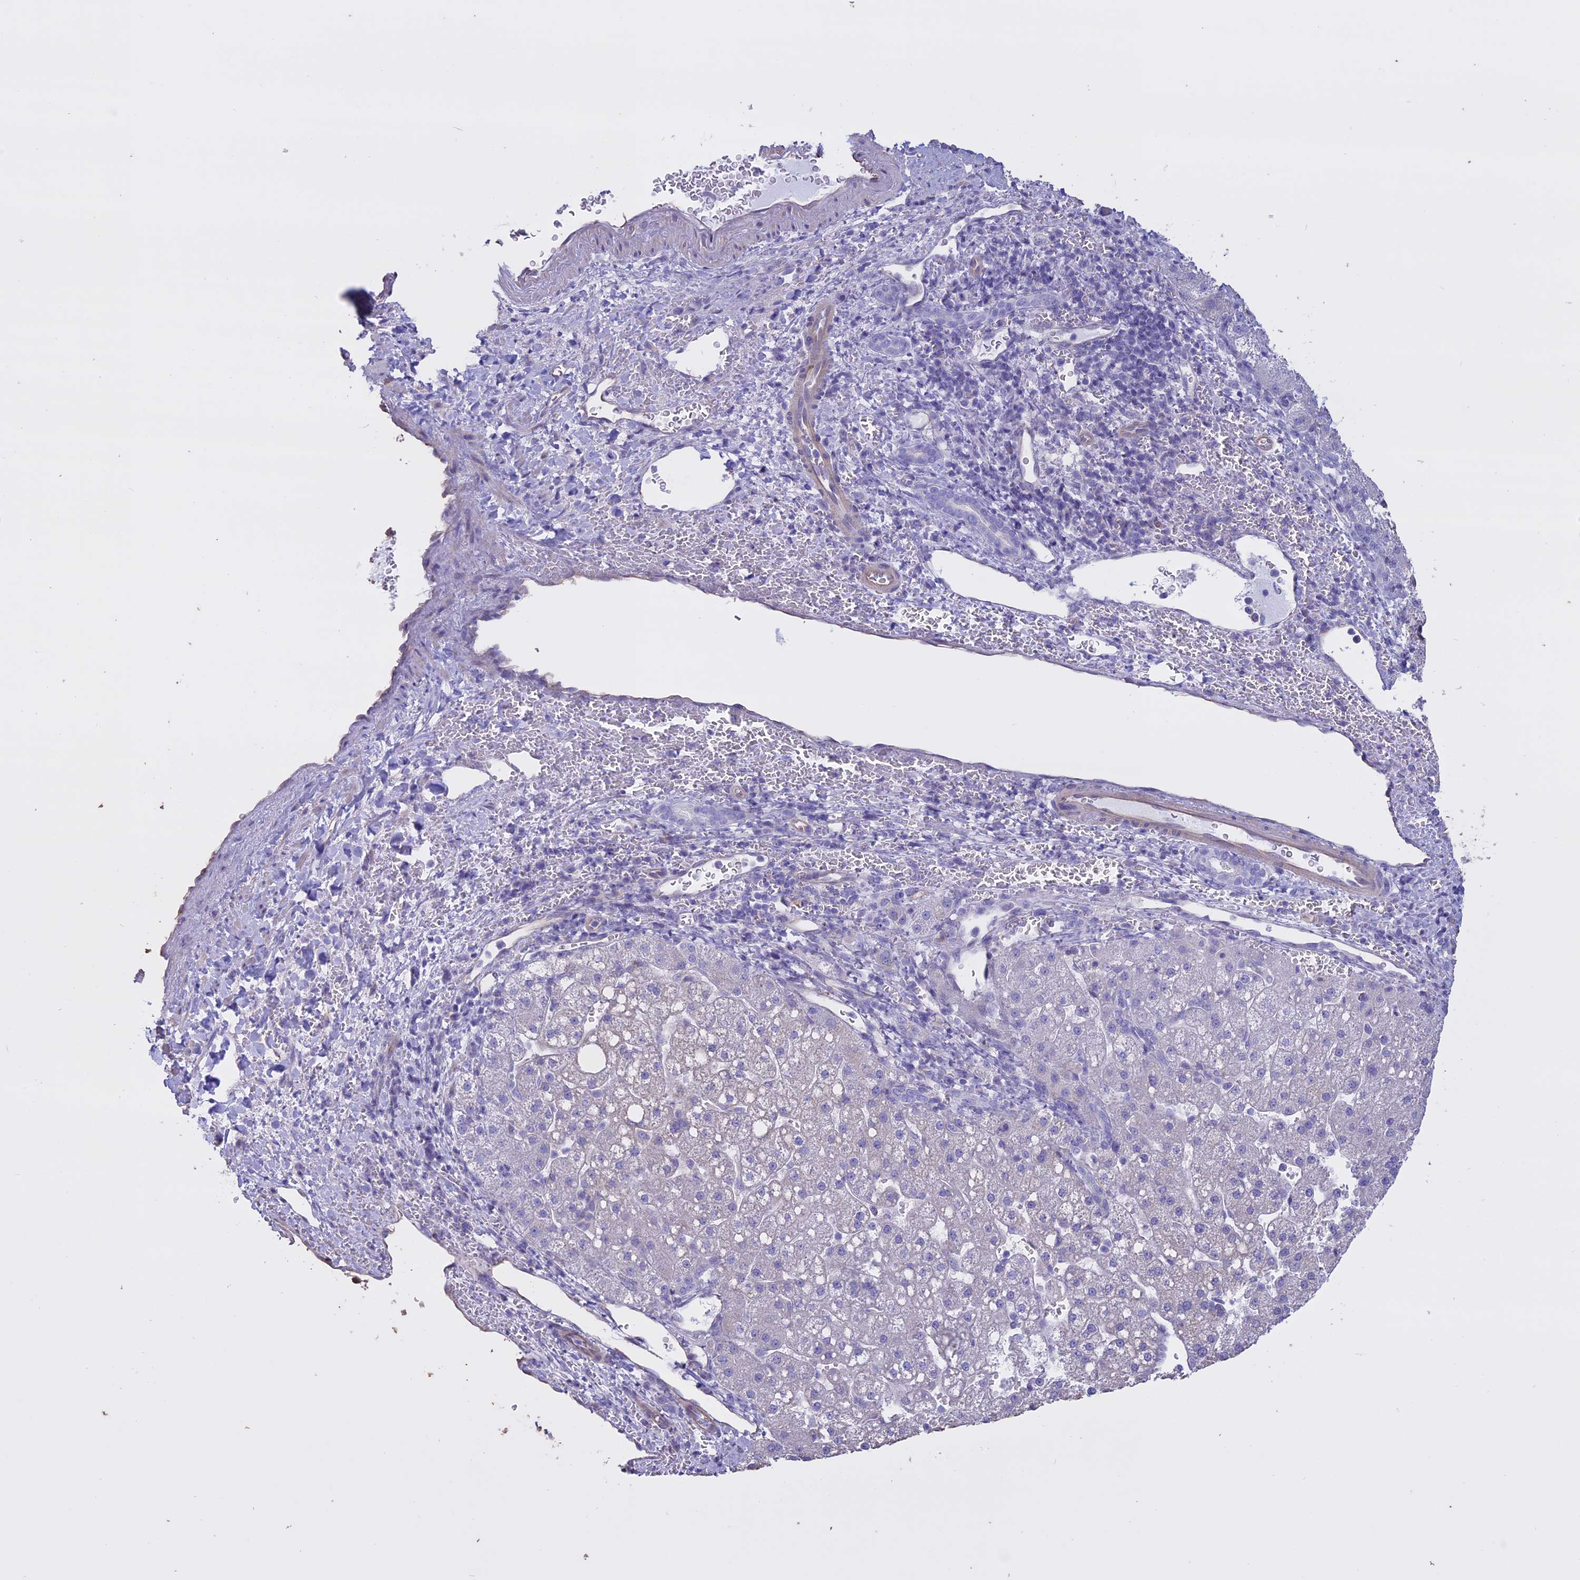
{"staining": {"intensity": "negative", "quantity": "none", "location": "none"}, "tissue": "liver cancer", "cell_type": "Tumor cells", "image_type": "cancer", "snomed": [{"axis": "morphology", "description": "Carcinoma, Hepatocellular, NOS"}, {"axis": "topography", "description": "Liver"}], "caption": "Micrograph shows no protein staining in tumor cells of liver hepatocellular carcinoma tissue. The staining was performed using DAB (3,3'-diaminobenzidine) to visualize the protein expression in brown, while the nuclei were stained in blue with hematoxylin (Magnification: 20x).", "gene": "CCDC148", "patient": {"sex": "male", "age": 57}}